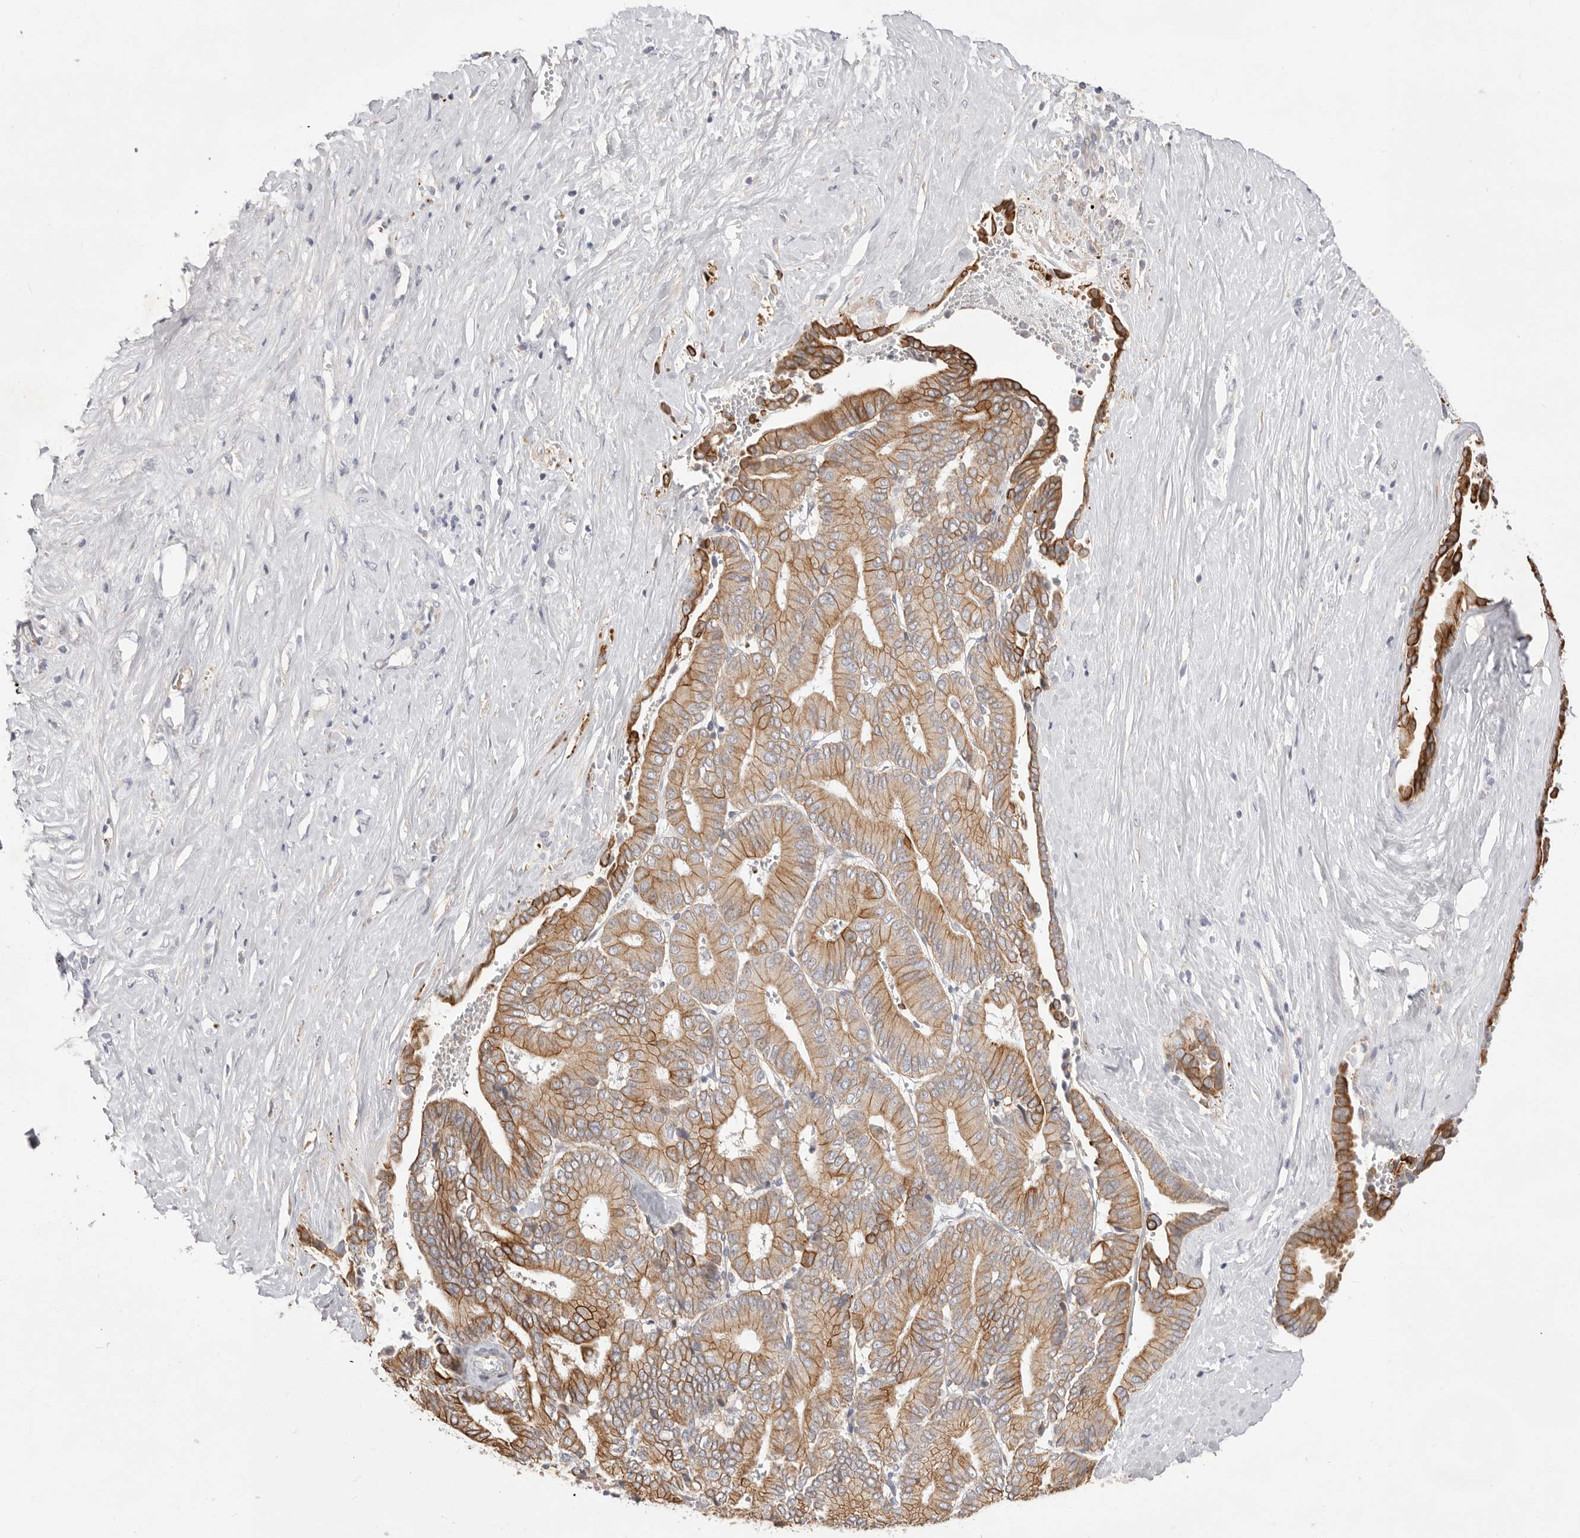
{"staining": {"intensity": "strong", "quantity": ">75%", "location": "cytoplasmic/membranous"}, "tissue": "liver cancer", "cell_type": "Tumor cells", "image_type": "cancer", "snomed": [{"axis": "morphology", "description": "Cholangiocarcinoma"}, {"axis": "topography", "description": "Liver"}], "caption": "This photomicrograph reveals immunohistochemistry staining of human liver cholangiocarcinoma, with high strong cytoplasmic/membranous positivity in approximately >75% of tumor cells.", "gene": "USH1C", "patient": {"sex": "female", "age": 75}}